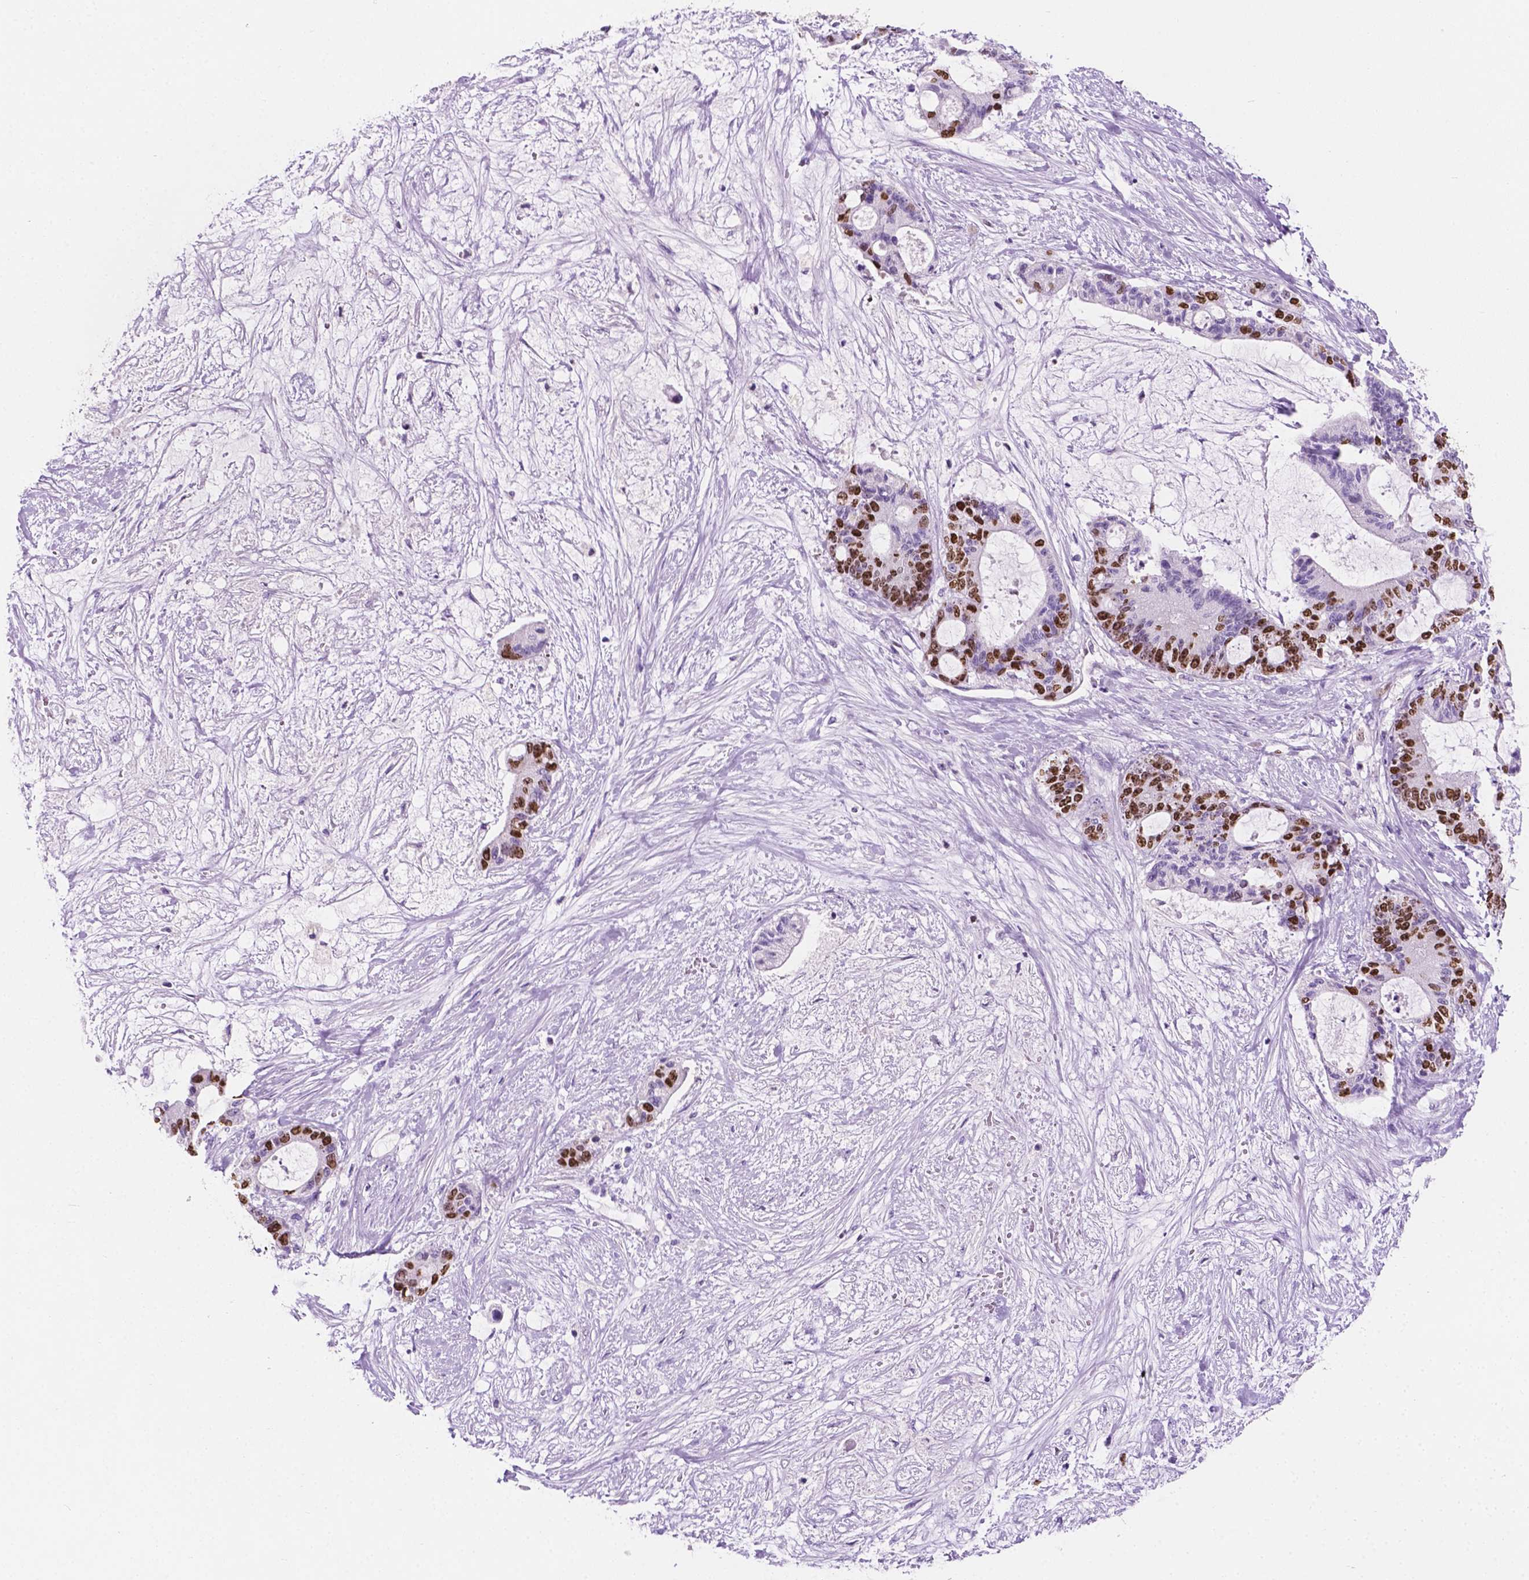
{"staining": {"intensity": "strong", "quantity": "25%-75%", "location": "nuclear"}, "tissue": "liver cancer", "cell_type": "Tumor cells", "image_type": "cancer", "snomed": [{"axis": "morphology", "description": "Normal tissue, NOS"}, {"axis": "morphology", "description": "Cholangiocarcinoma"}, {"axis": "topography", "description": "Liver"}, {"axis": "topography", "description": "Peripheral nerve tissue"}], "caption": "Liver cancer (cholangiocarcinoma) stained for a protein reveals strong nuclear positivity in tumor cells. (DAB (3,3'-diaminobenzidine) IHC, brown staining for protein, blue staining for nuclei).", "gene": "SIAH2", "patient": {"sex": "female", "age": 73}}